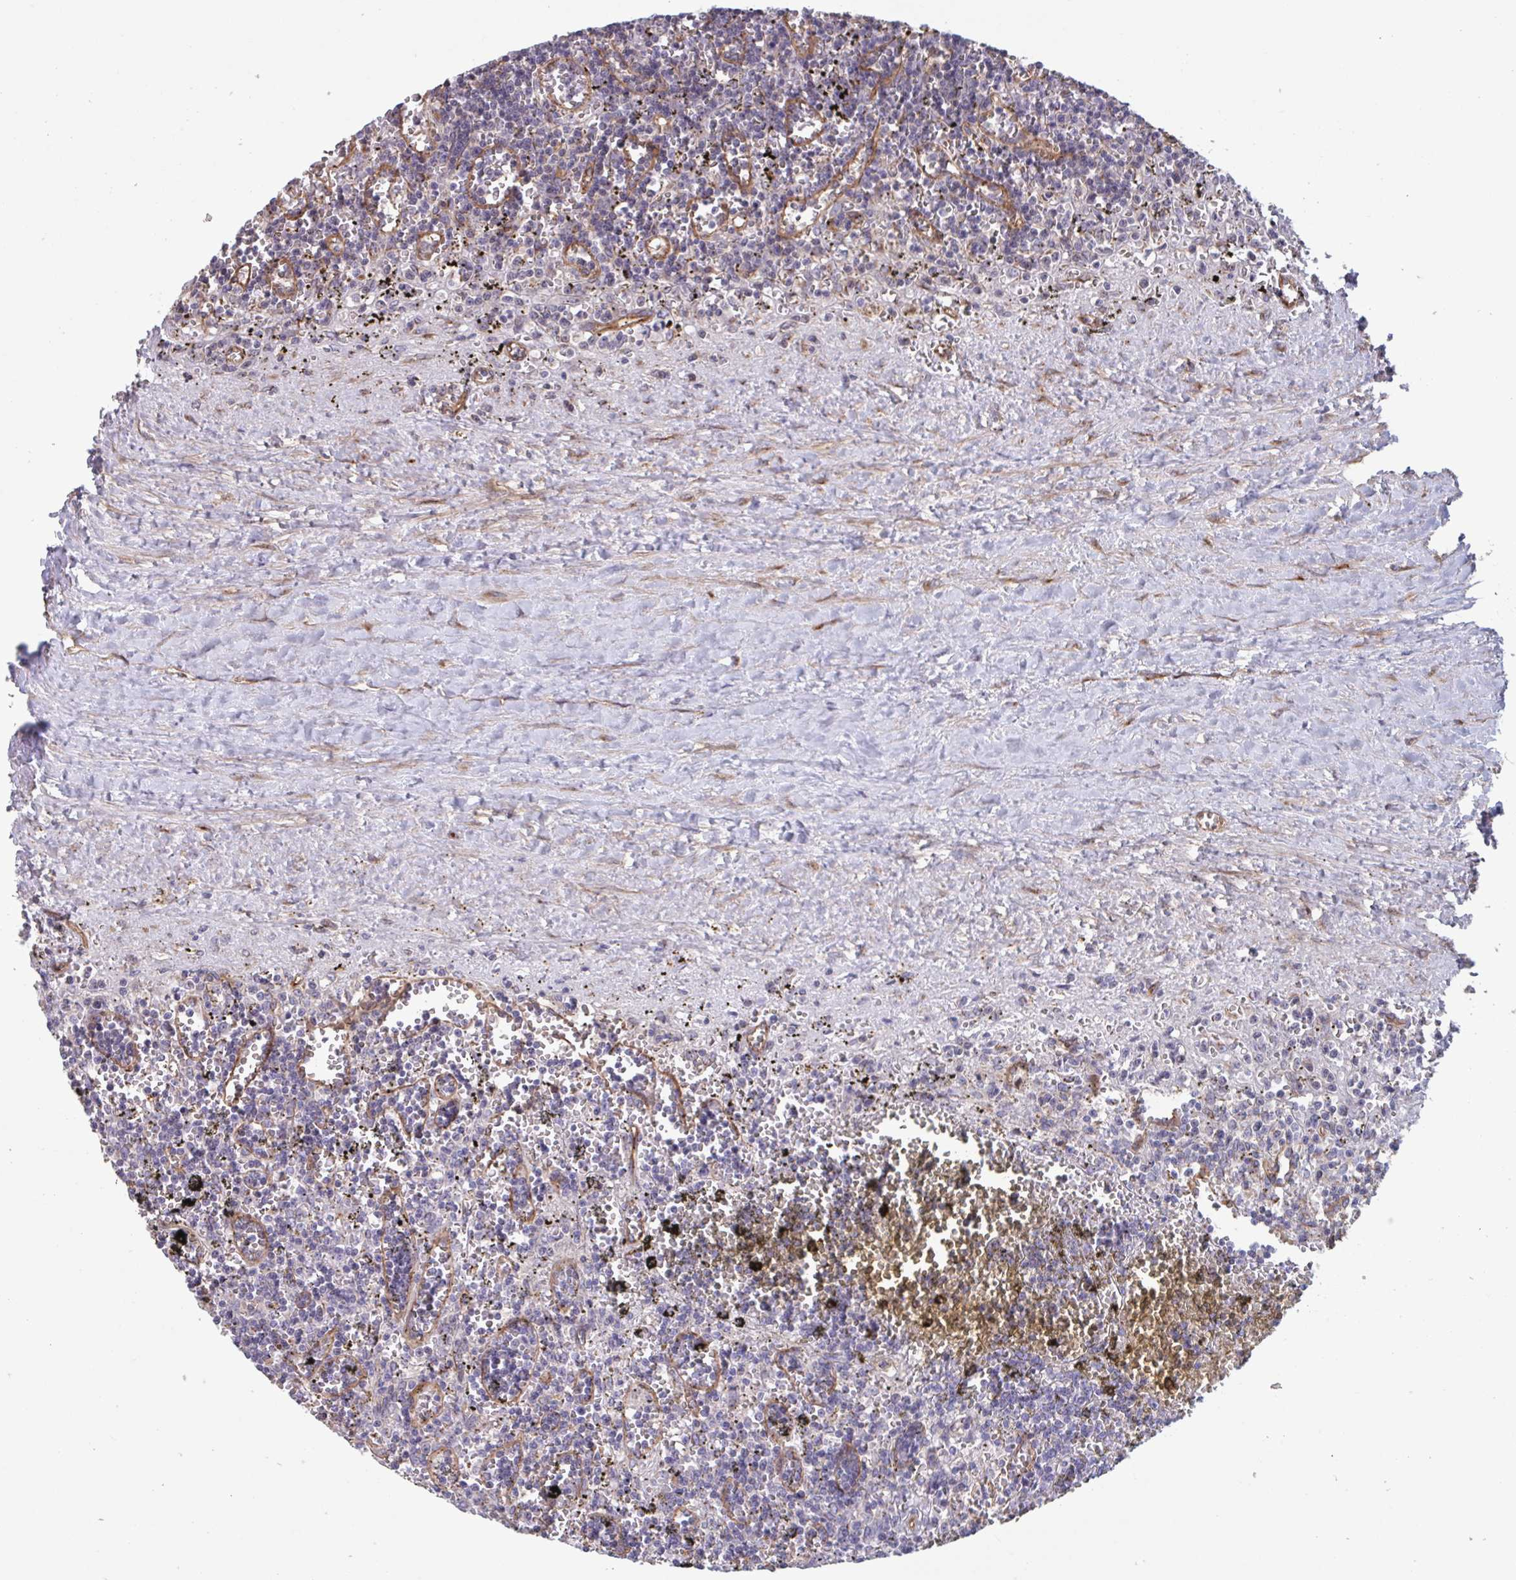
{"staining": {"intensity": "negative", "quantity": "none", "location": "none"}, "tissue": "lymphoma", "cell_type": "Tumor cells", "image_type": "cancer", "snomed": [{"axis": "morphology", "description": "Malignant lymphoma, non-Hodgkin's type, Low grade"}, {"axis": "topography", "description": "Spleen"}], "caption": "Lymphoma was stained to show a protein in brown. There is no significant positivity in tumor cells.", "gene": "TNFSF10", "patient": {"sex": "male", "age": 60}}